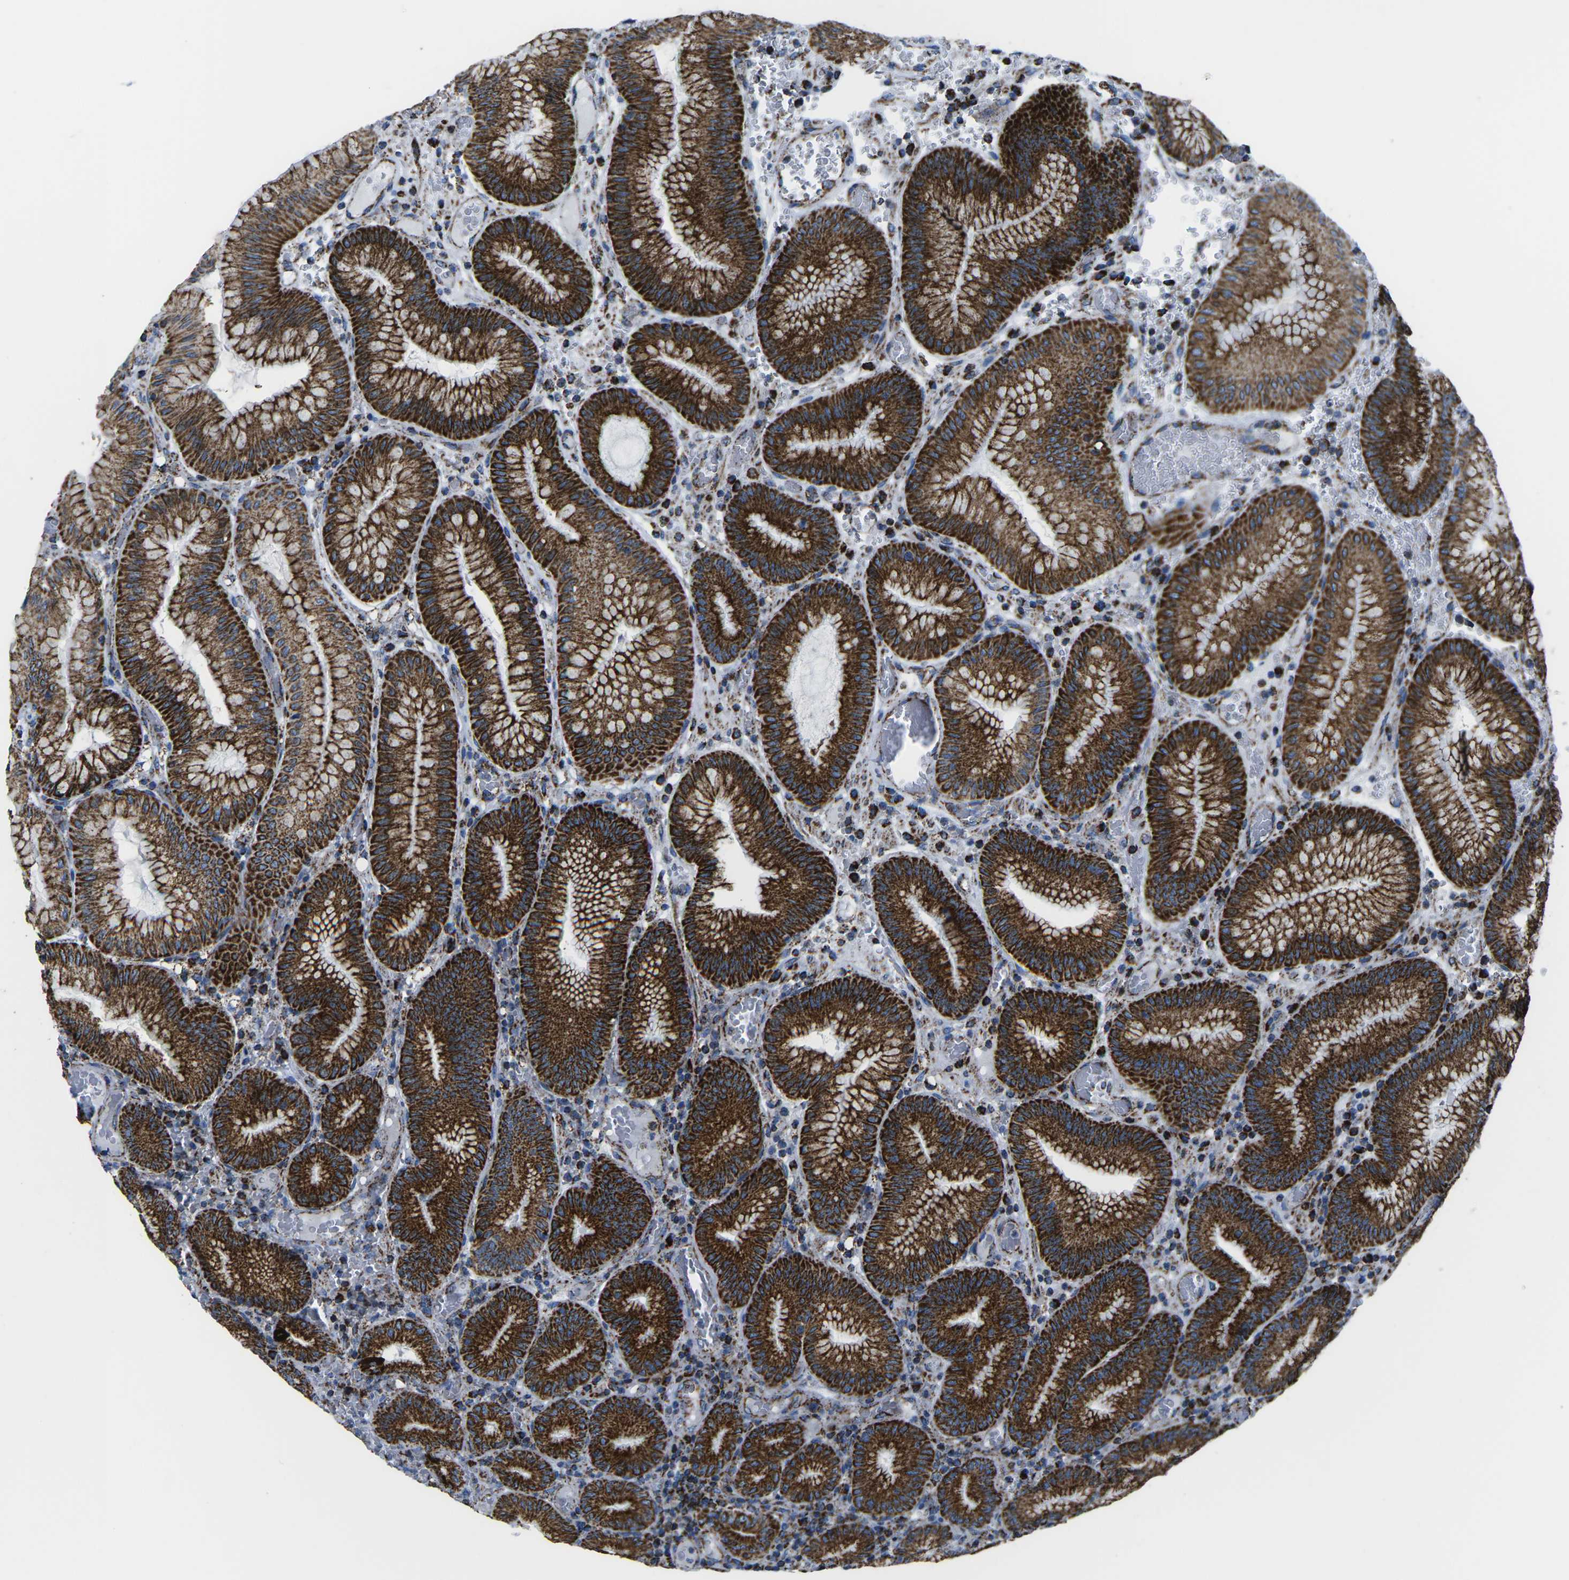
{"staining": {"intensity": "strong", "quantity": ">75%", "location": "cytoplasmic/membranous"}, "tissue": "stomach", "cell_type": "Glandular cells", "image_type": "normal", "snomed": [{"axis": "morphology", "description": "Normal tissue, NOS"}, {"axis": "morphology", "description": "Carcinoid, malignant, NOS"}, {"axis": "topography", "description": "Stomach, upper"}], "caption": "This micrograph displays immunohistochemistry (IHC) staining of benign stomach, with high strong cytoplasmic/membranous staining in approximately >75% of glandular cells.", "gene": "MT", "patient": {"sex": "male", "age": 39}}